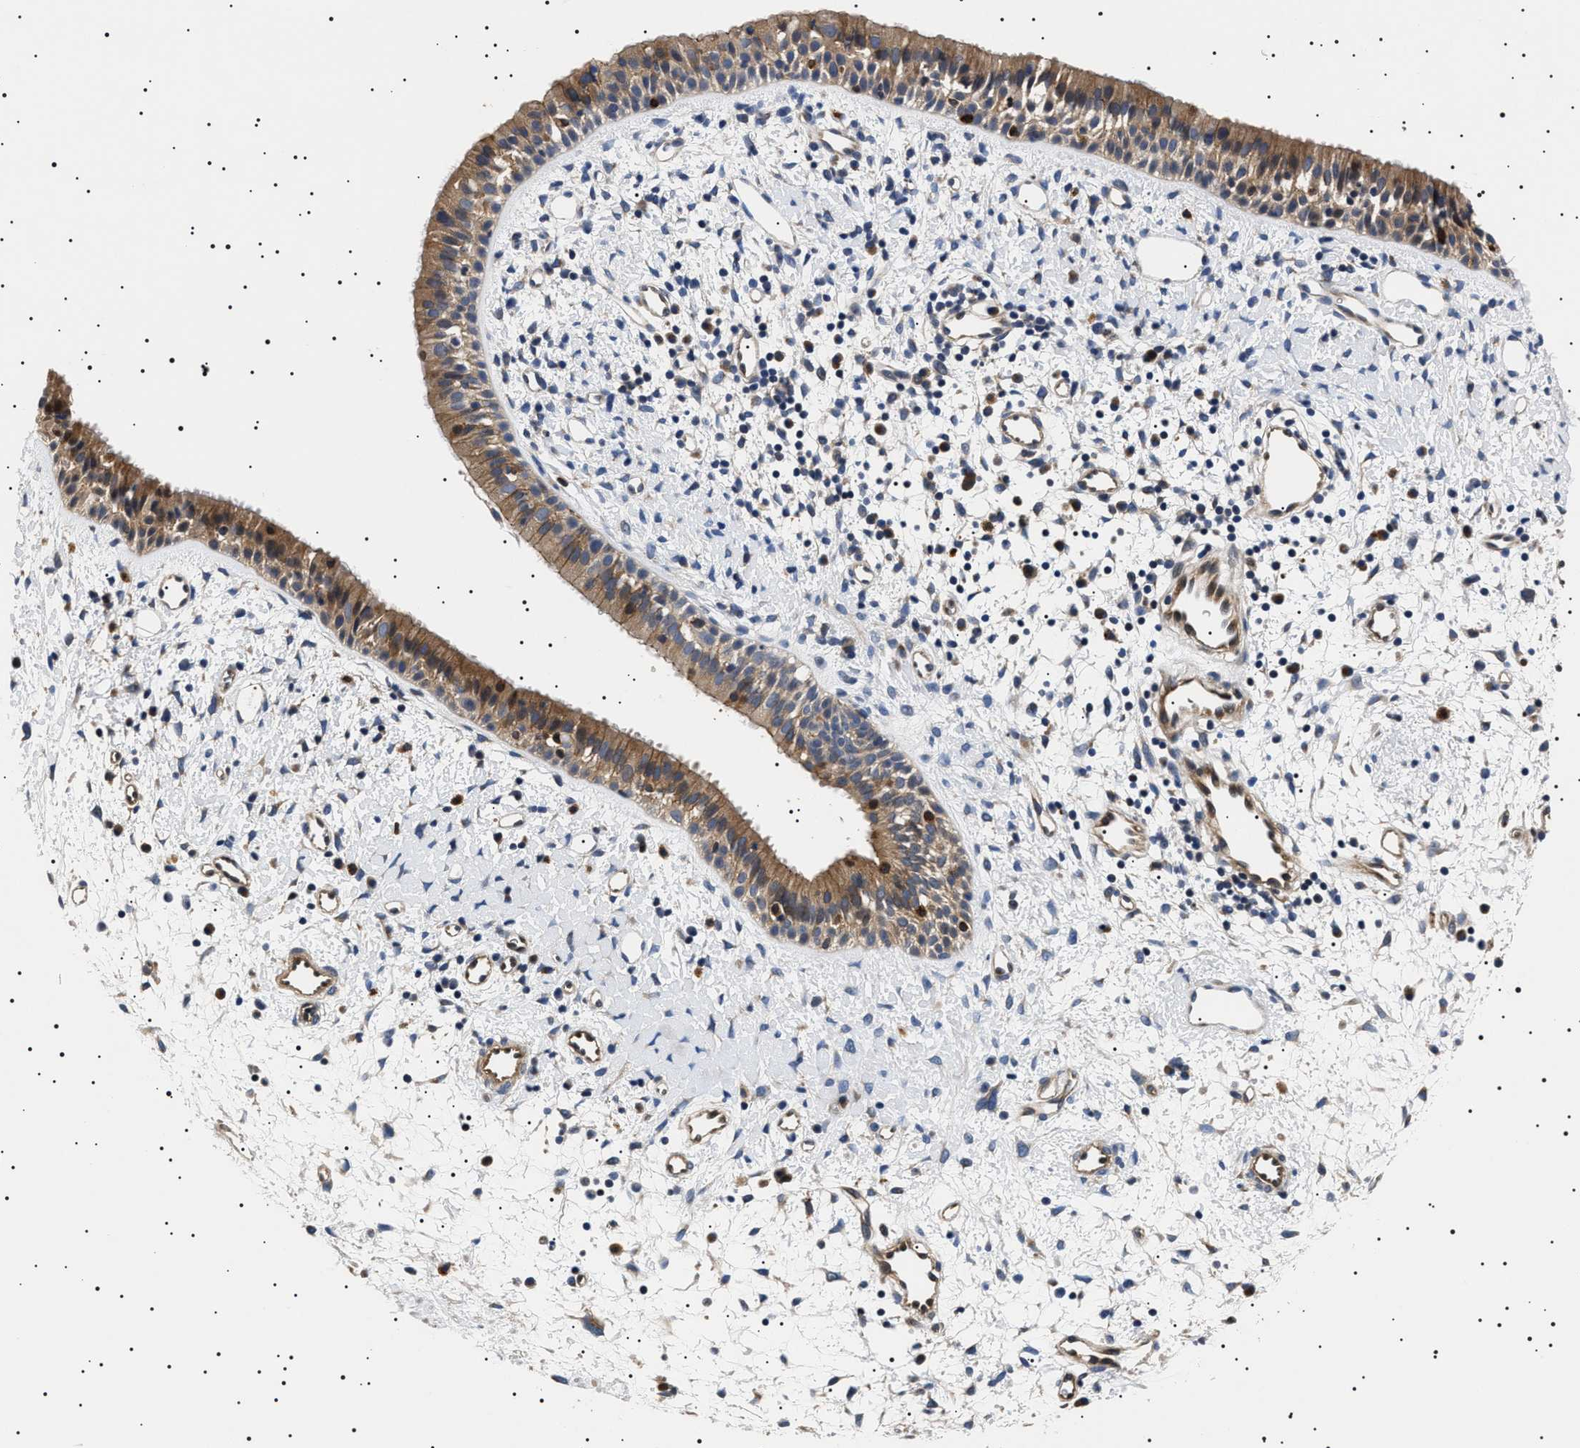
{"staining": {"intensity": "moderate", "quantity": ">75%", "location": "cytoplasmic/membranous"}, "tissue": "nasopharynx", "cell_type": "Respiratory epithelial cells", "image_type": "normal", "snomed": [{"axis": "morphology", "description": "Normal tissue, NOS"}, {"axis": "topography", "description": "Nasopharynx"}], "caption": "A photomicrograph of human nasopharynx stained for a protein exhibits moderate cytoplasmic/membranous brown staining in respiratory epithelial cells.", "gene": "SLC4A7", "patient": {"sex": "male", "age": 22}}